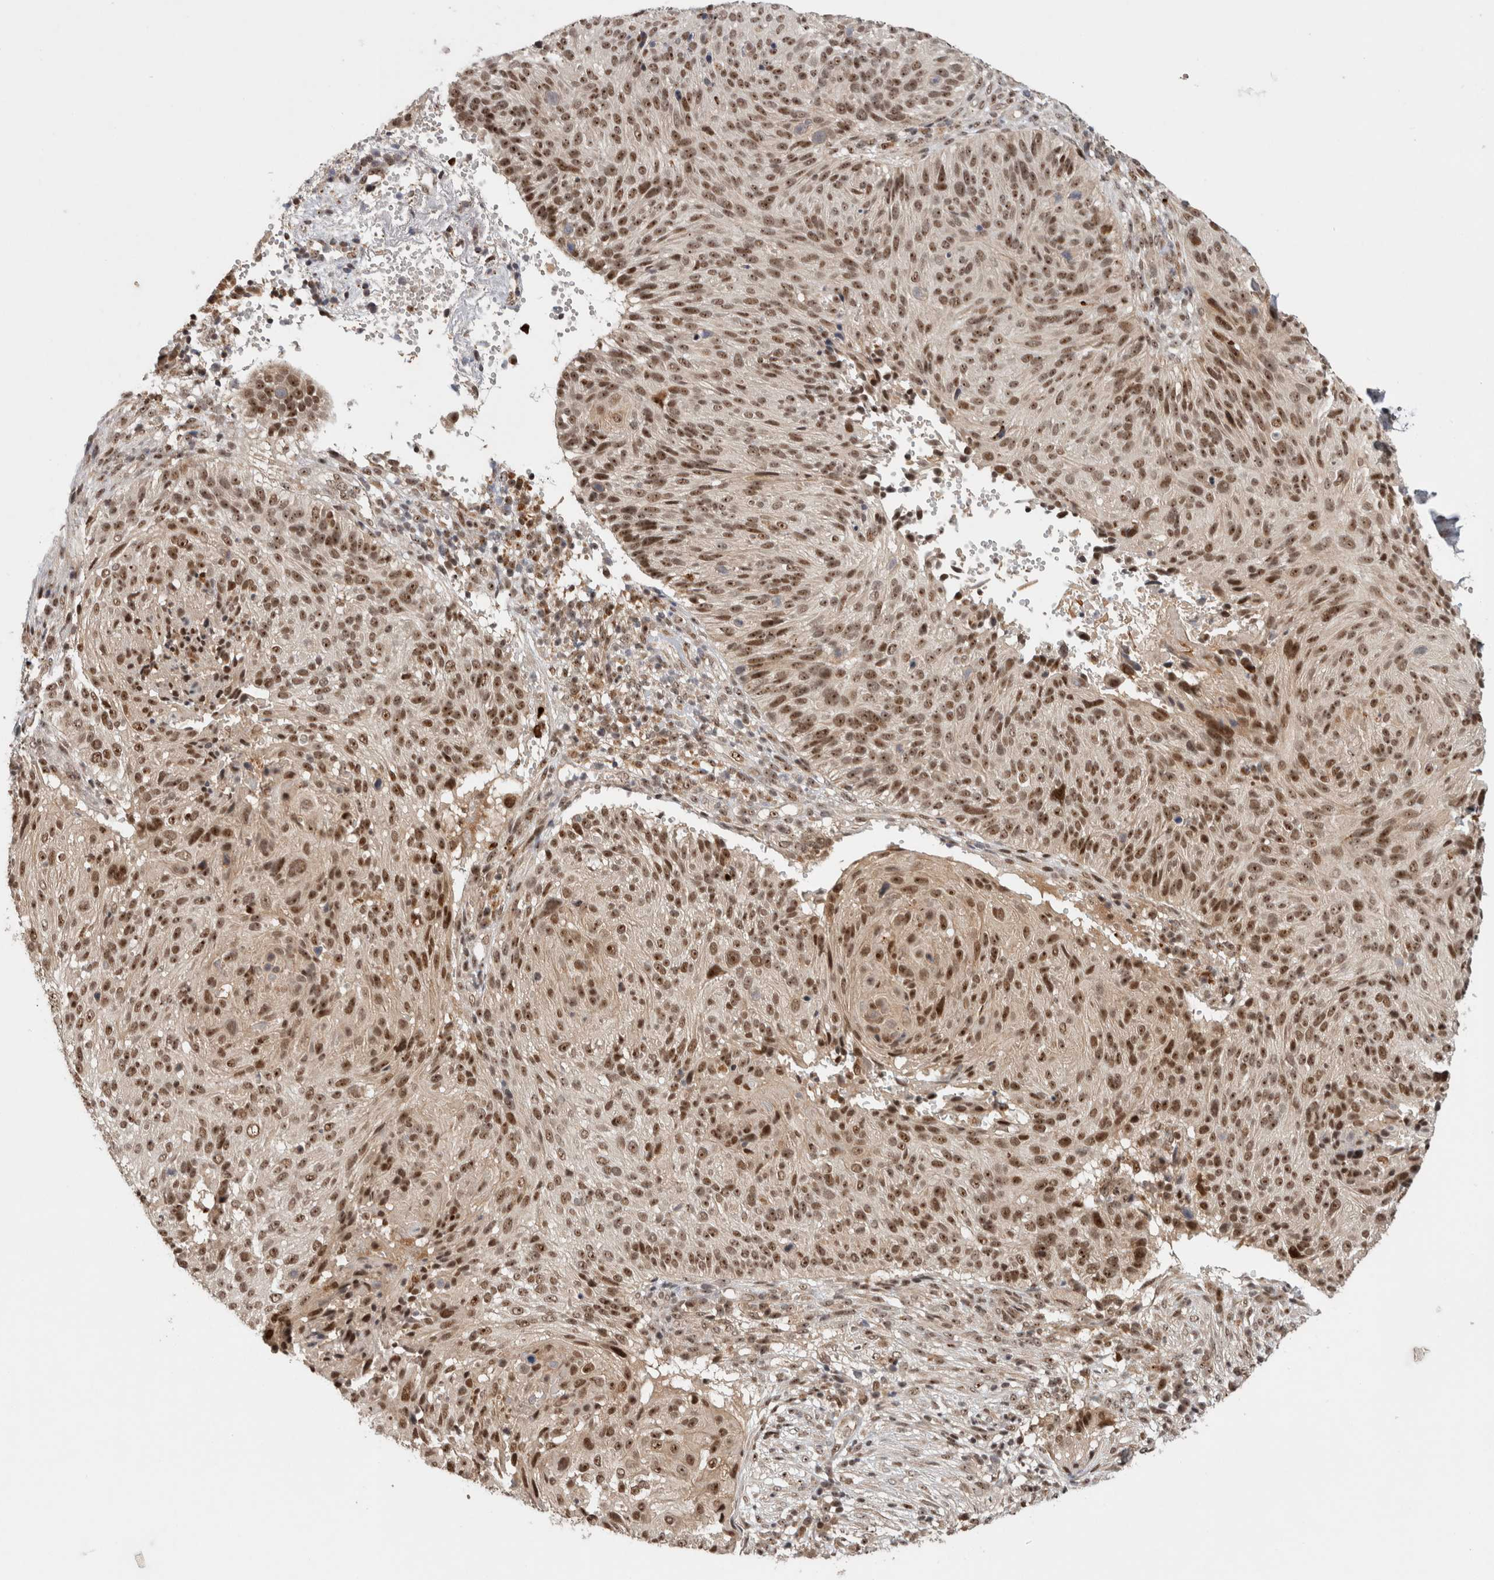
{"staining": {"intensity": "moderate", "quantity": ">75%", "location": "nuclear"}, "tissue": "cervical cancer", "cell_type": "Tumor cells", "image_type": "cancer", "snomed": [{"axis": "morphology", "description": "Squamous cell carcinoma, NOS"}, {"axis": "topography", "description": "Cervix"}], "caption": "Immunohistochemistry photomicrograph of human cervical squamous cell carcinoma stained for a protein (brown), which shows medium levels of moderate nuclear staining in approximately >75% of tumor cells.", "gene": "MPHOSPH6", "patient": {"sex": "female", "age": 74}}